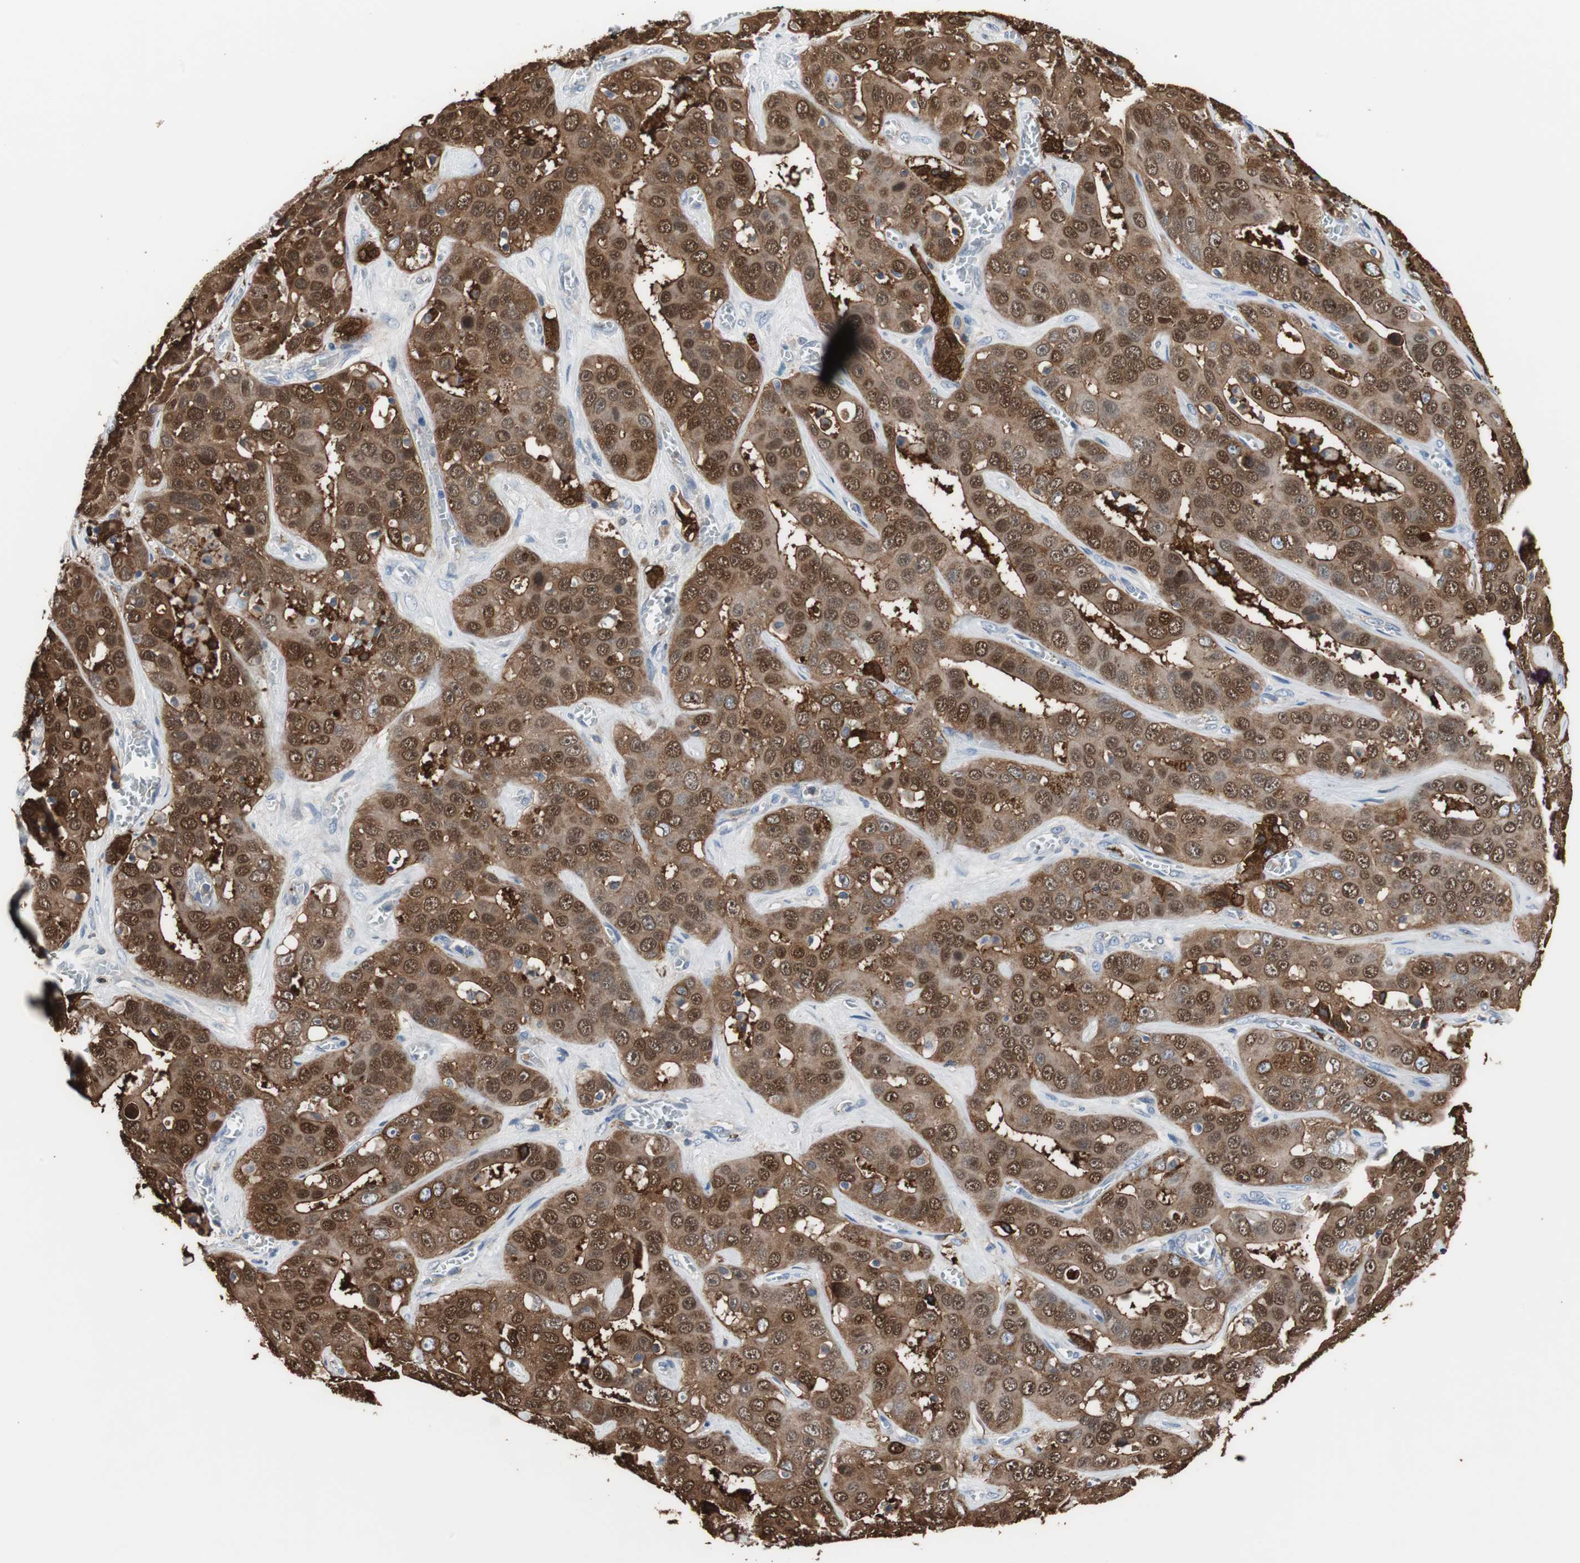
{"staining": {"intensity": "strong", "quantity": ">75%", "location": "cytoplasmic/membranous,nuclear"}, "tissue": "liver cancer", "cell_type": "Tumor cells", "image_type": "cancer", "snomed": [{"axis": "morphology", "description": "Cholangiocarcinoma"}, {"axis": "topography", "description": "Liver"}], "caption": "This is an image of immunohistochemistry (IHC) staining of liver cancer, which shows strong positivity in the cytoplasmic/membranous and nuclear of tumor cells.", "gene": "ANXA4", "patient": {"sex": "female", "age": 52}}